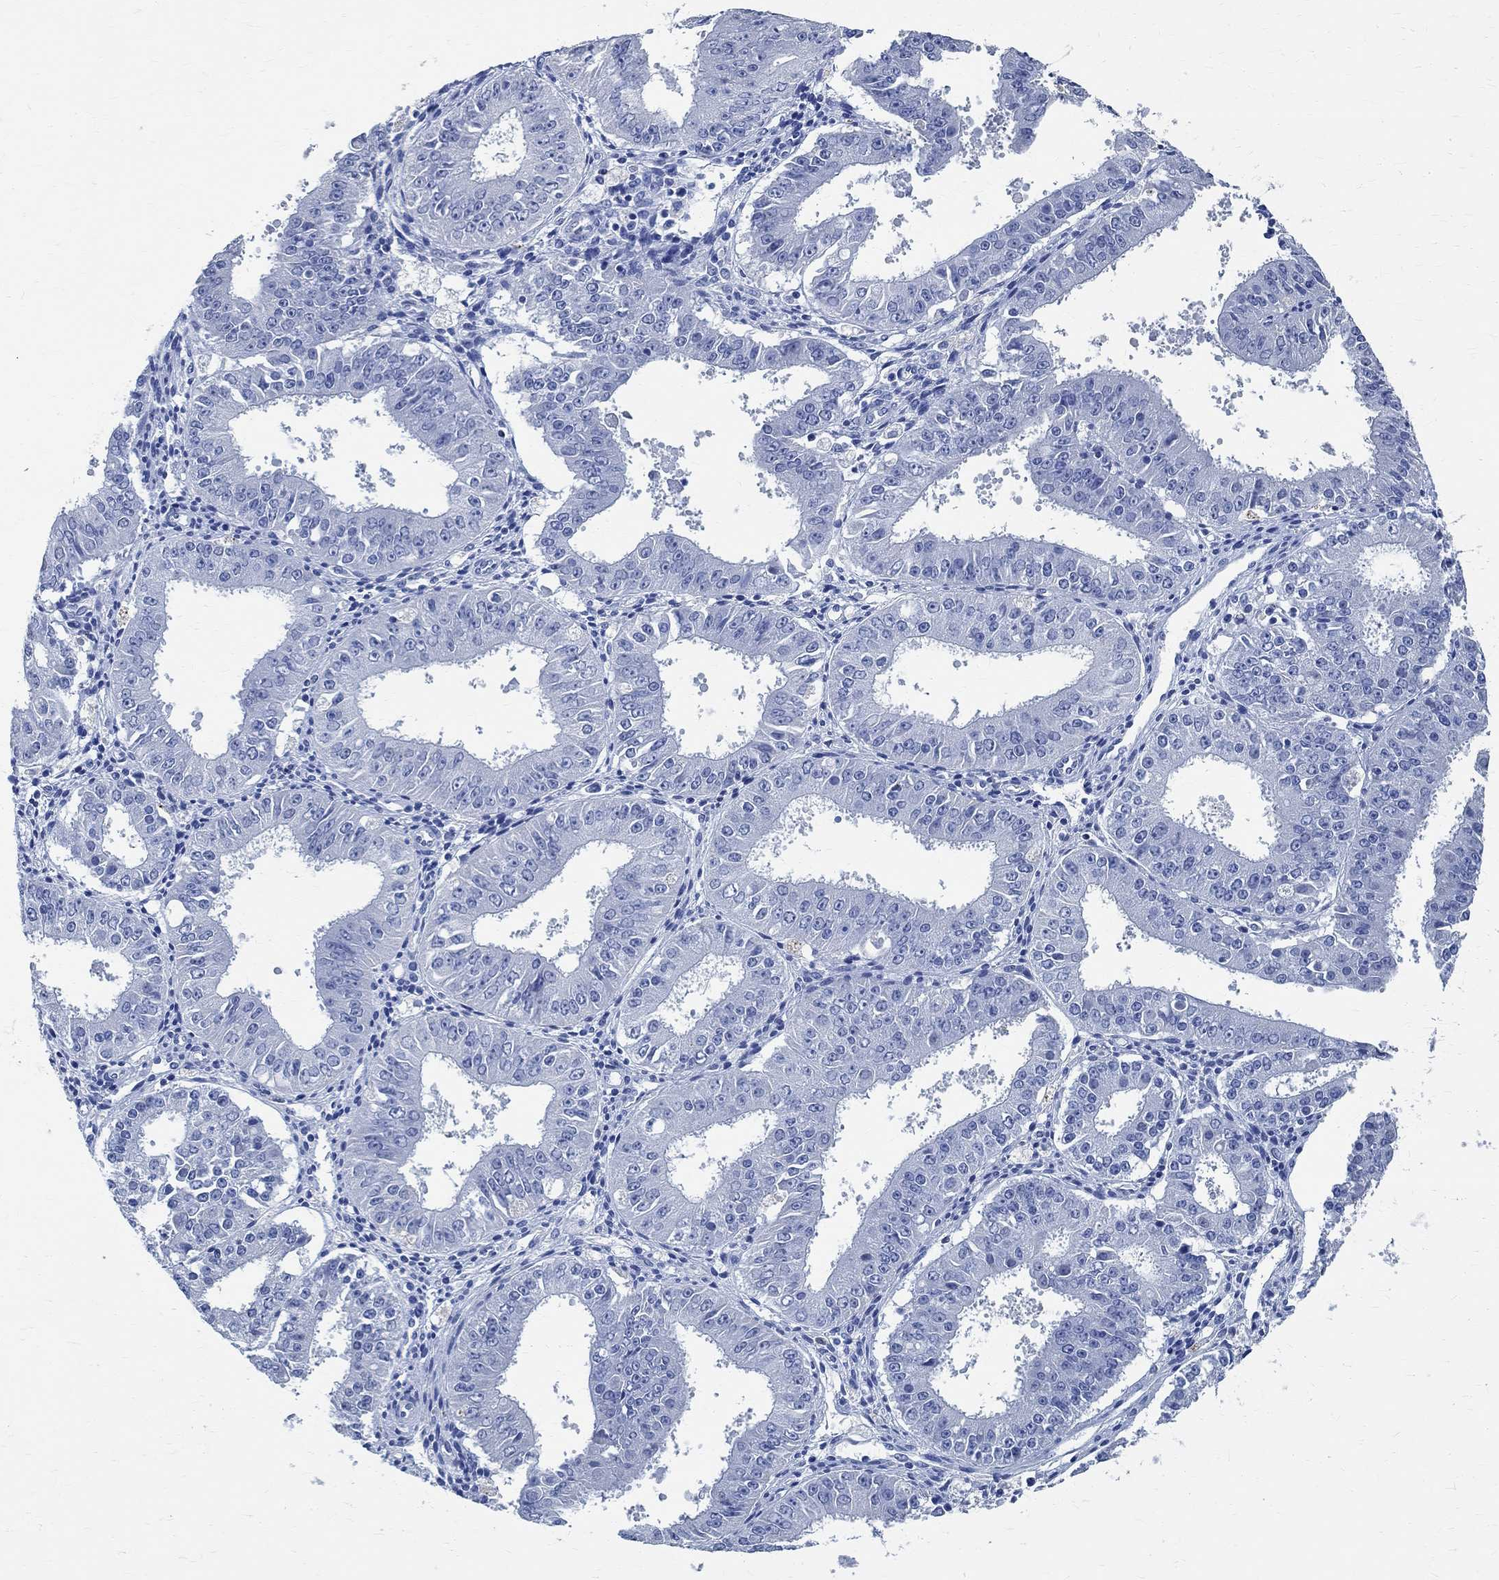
{"staining": {"intensity": "negative", "quantity": "none", "location": "none"}, "tissue": "ovarian cancer", "cell_type": "Tumor cells", "image_type": "cancer", "snomed": [{"axis": "morphology", "description": "Carcinoma, endometroid"}, {"axis": "topography", "description": "Ovary"}], "caption": "The image shows no significant staining in tumor cells of ovarian endometroid carcinoma.", "gene": "TMEM221", "patient": {"sex": "female", "age": 42}}